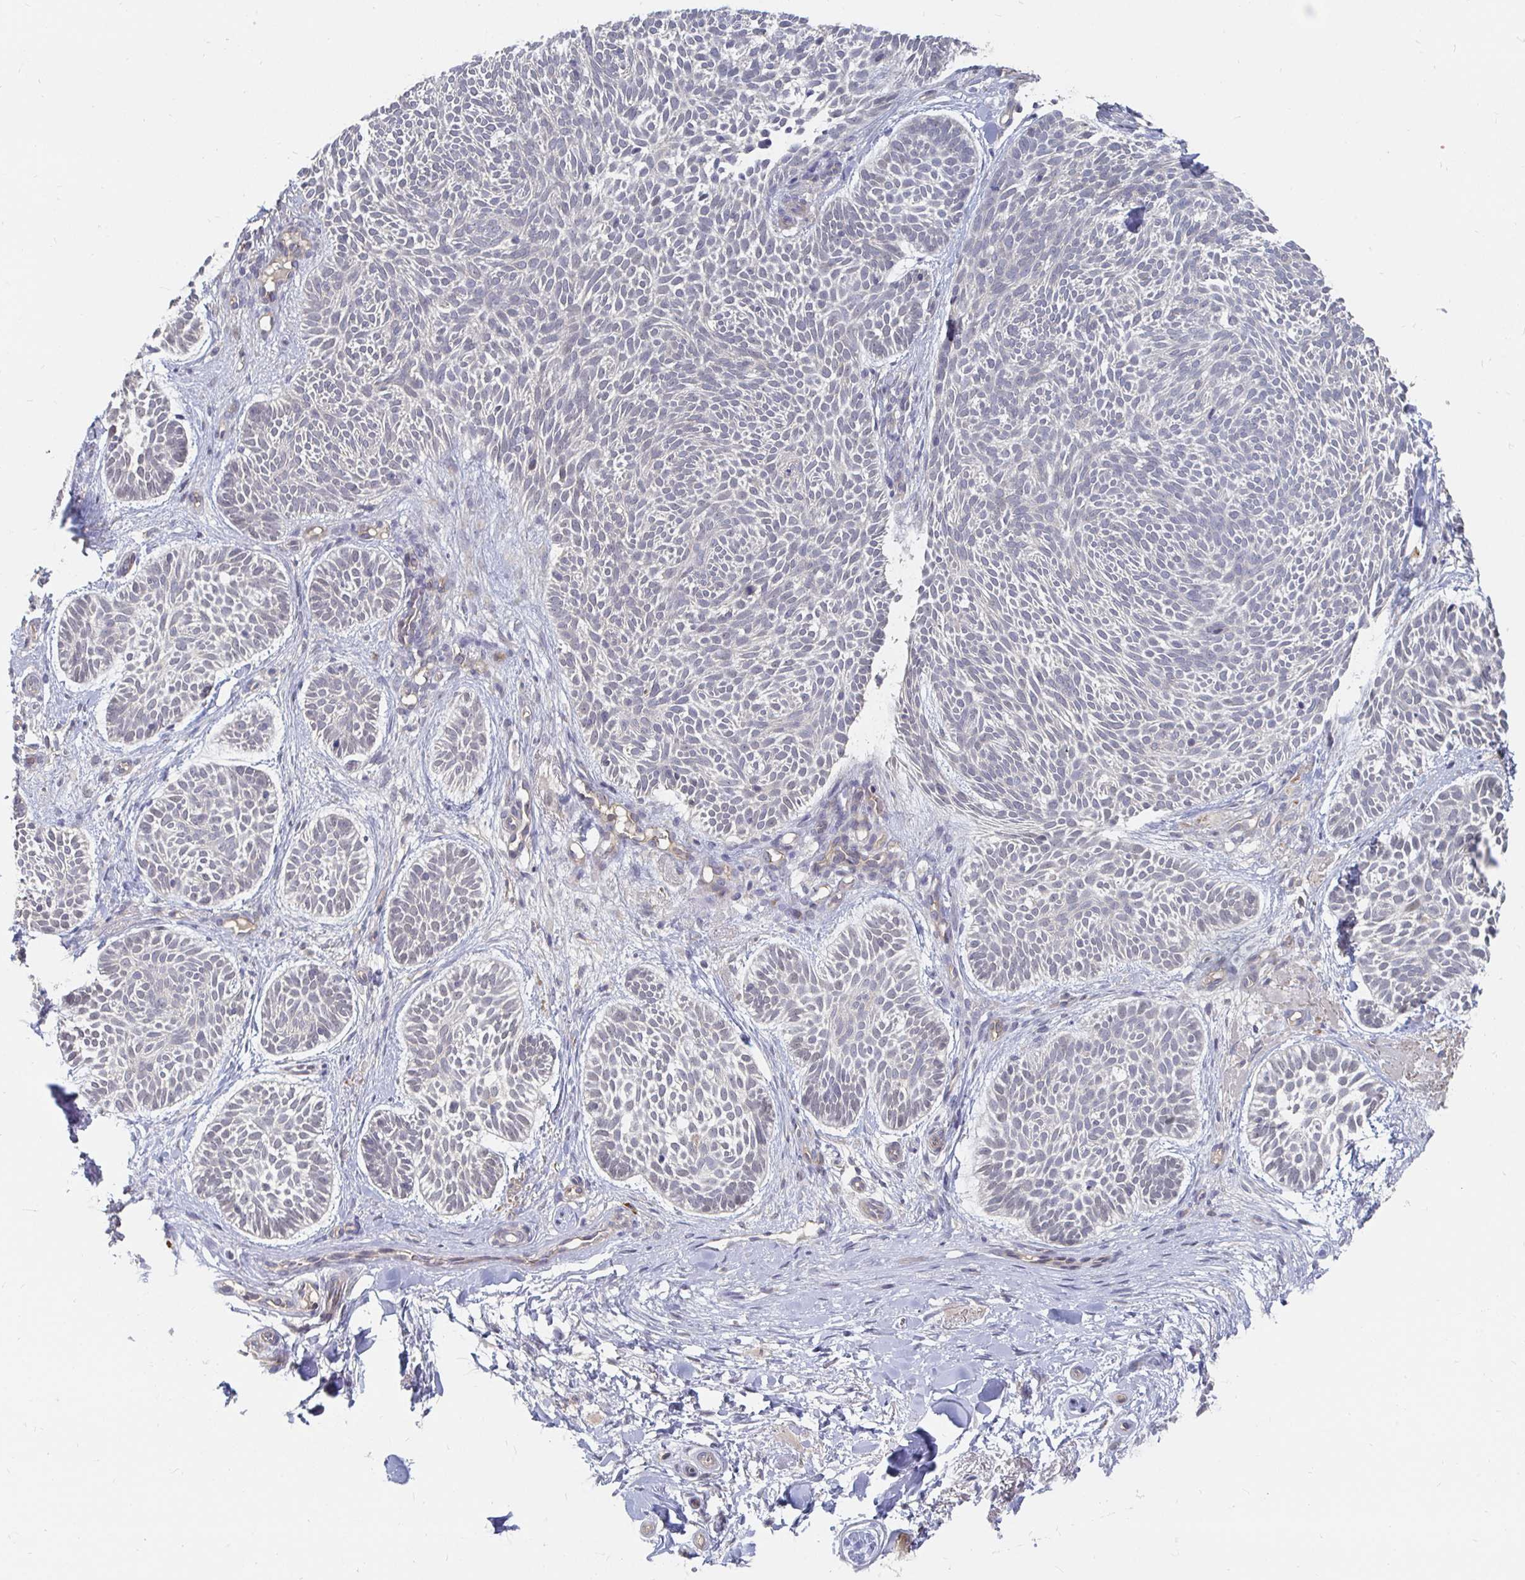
{"staining": {"intensity": "negative", "quantity": "none", "location": "none"}, "tissue": "skin cancer", "cell_type": "Tumor cells", "image_type": "cancer", "snomed": [{"axis": "morphology", "description": "Basal cell carcinoma"}, {"axis": "topography", "description": "Skin"}], "caption": "This is an immunohistochemistry (IHC) image of human skin basal cell carcinoma. There is no staining in tumor cells.", "gene": "MEIS1", "patient": {"sex": "male", "age": 89}}